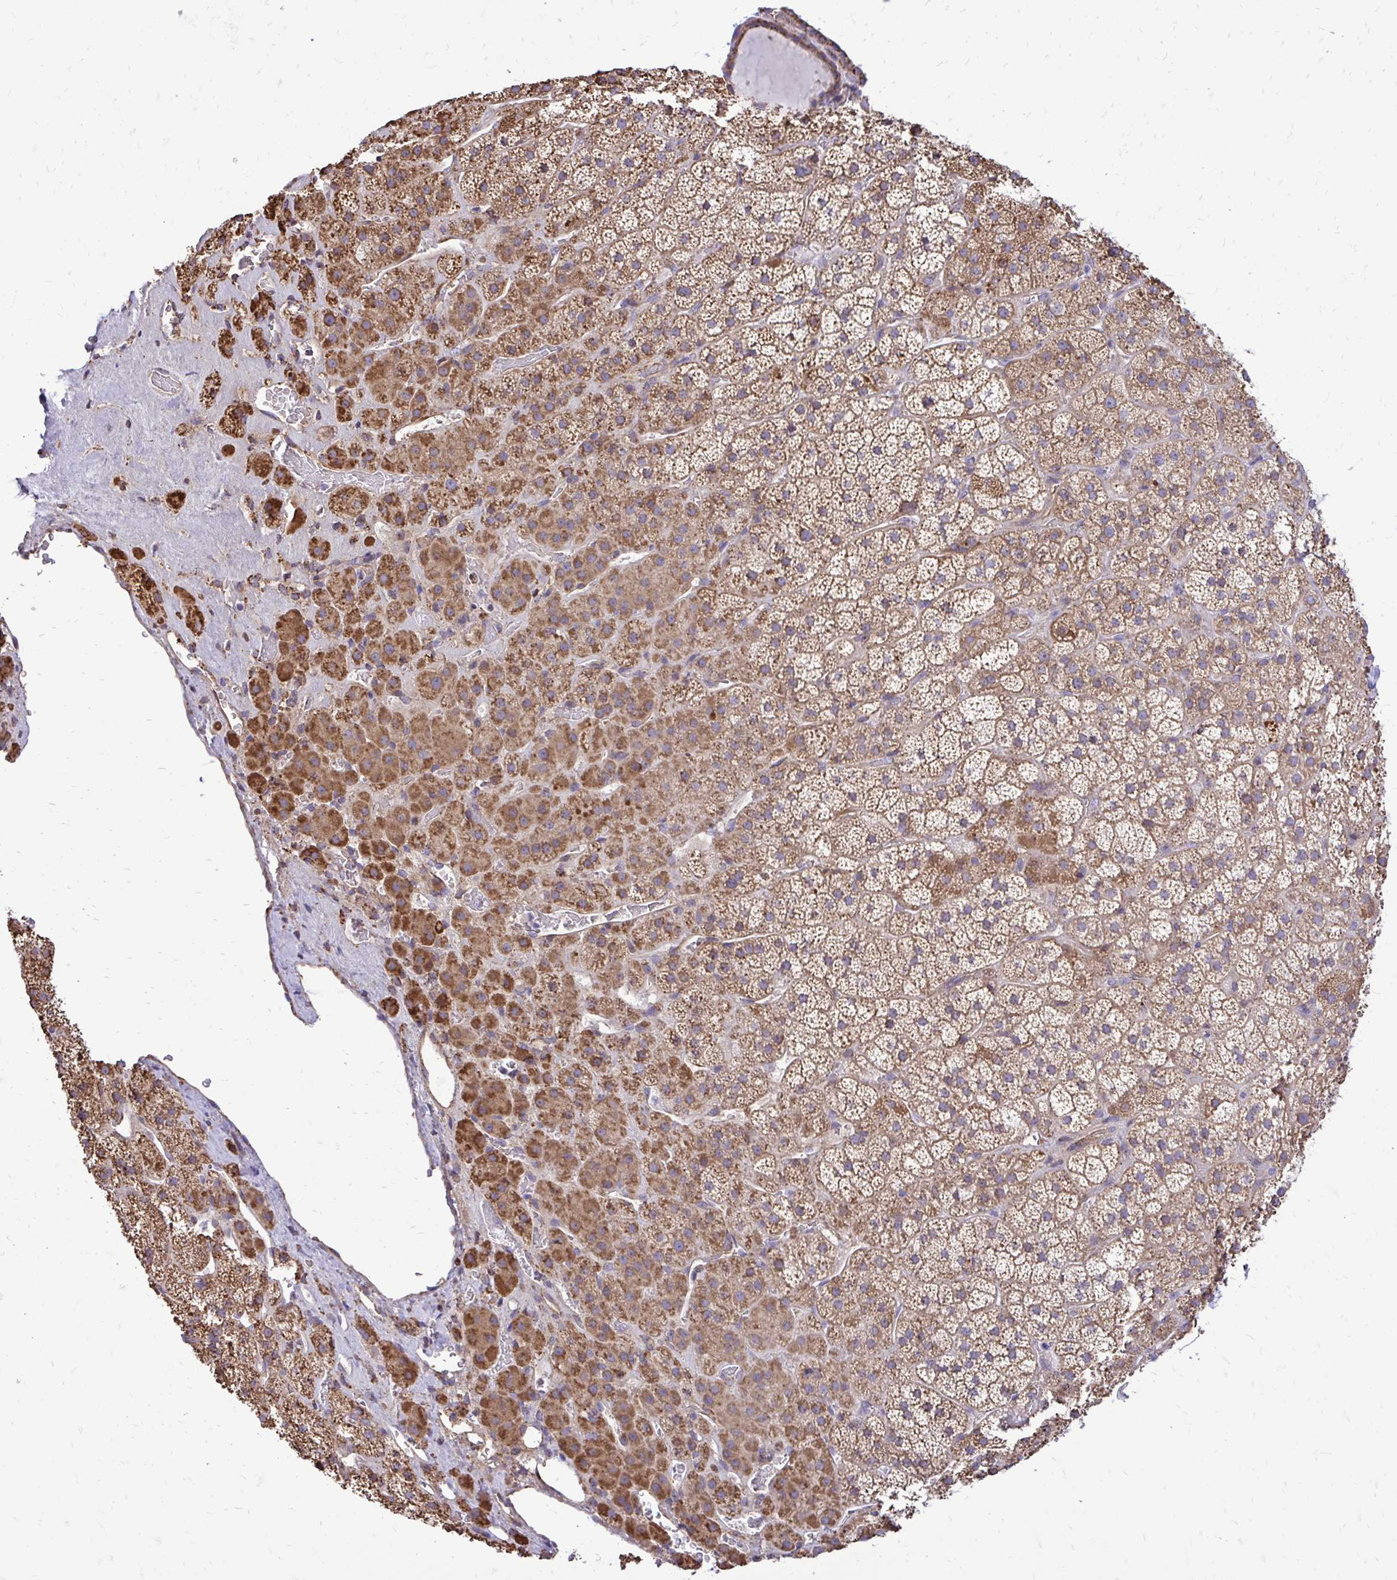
{"staining": {"intensity": "moderate", "quantity": ">75%", "location": "cytoplasmic/membranous"}, "tissue": "adrenal gland", "cell_type": "Glandular cells", "image_type": "normal", "snomed": [{"axis": "morphology", "description": "Normal tissue, NOS"}, {"axis": "topography", "description": "Adrenal gland"}], "caption": "High-magnification brightfield microscopy of unremarkable adrenal gland stained with DAB (3,3'-diaminobenzidine) (brown) and counterstained with hematoxylin (blue). glandular cells exhibit moderate cytoplasmic/membranous positivity is identified in about>75% of cells. (brown staining indicates protein expression, while blue staining denotes nuclei).", "gene": "ATP13A2", "patient": {"sex": "male", "age": 57}}